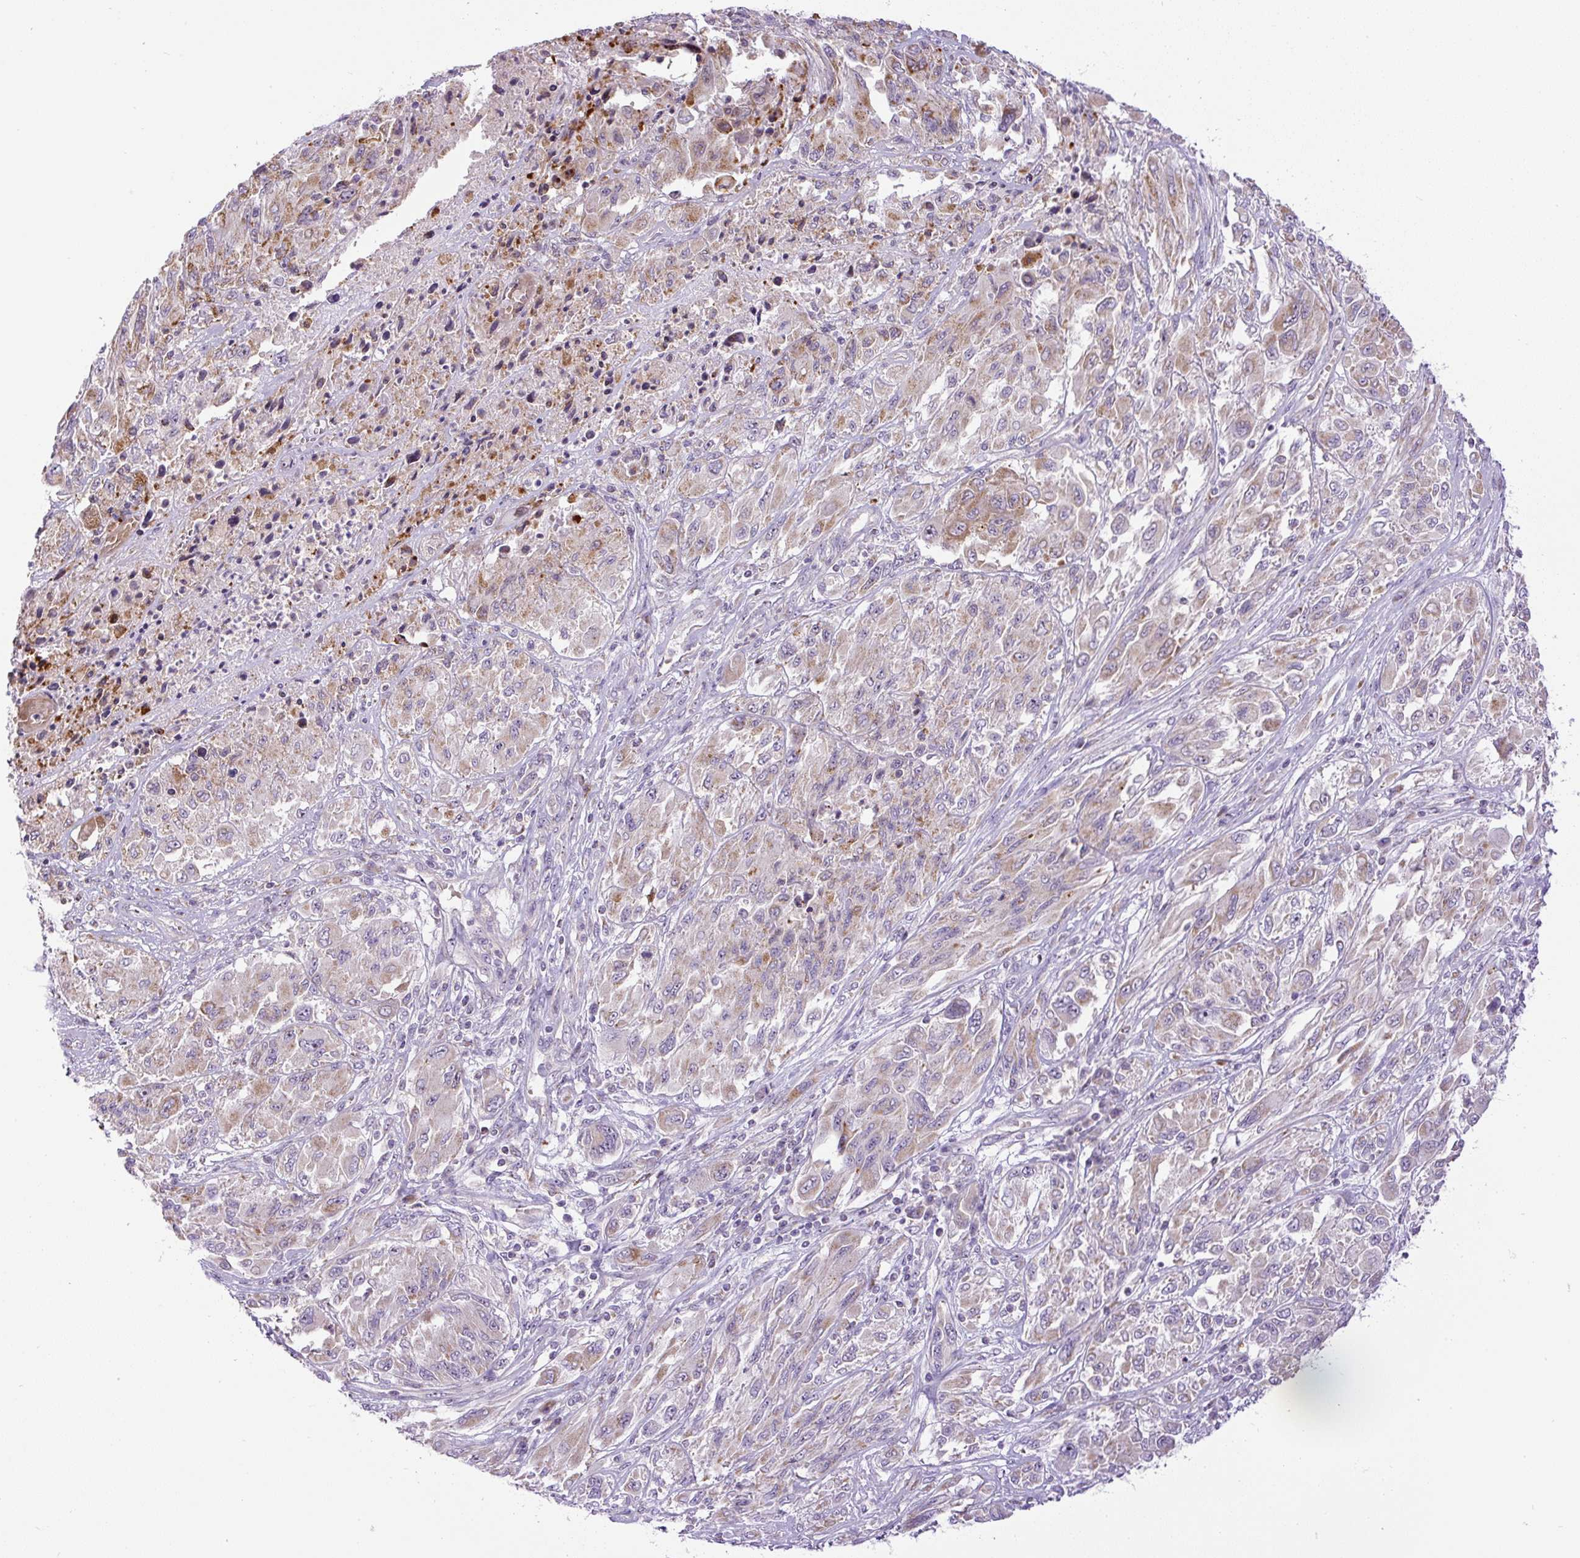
{"staining": {"intensity": "moderate", "quantity": ">75%", "location": "cytoplasmic/membranous"}, "tissue": "melanoma", "cell_type": "Tumor cells", "image_type": "cancer", "snomed": [{"axis": "morphology", "description": "Malignant melanoma, NOS"}, {"axis": "topography", "description": "Skin"}], "caption": "This histopathology image exhibits immunohistochemistry staining of human melanoma, with medium moderate cytoplasmic/membranous staining in about >75% of tumor cells.", "gene": "ZNF596", "patient": {"sex": "female", "age": 91}}